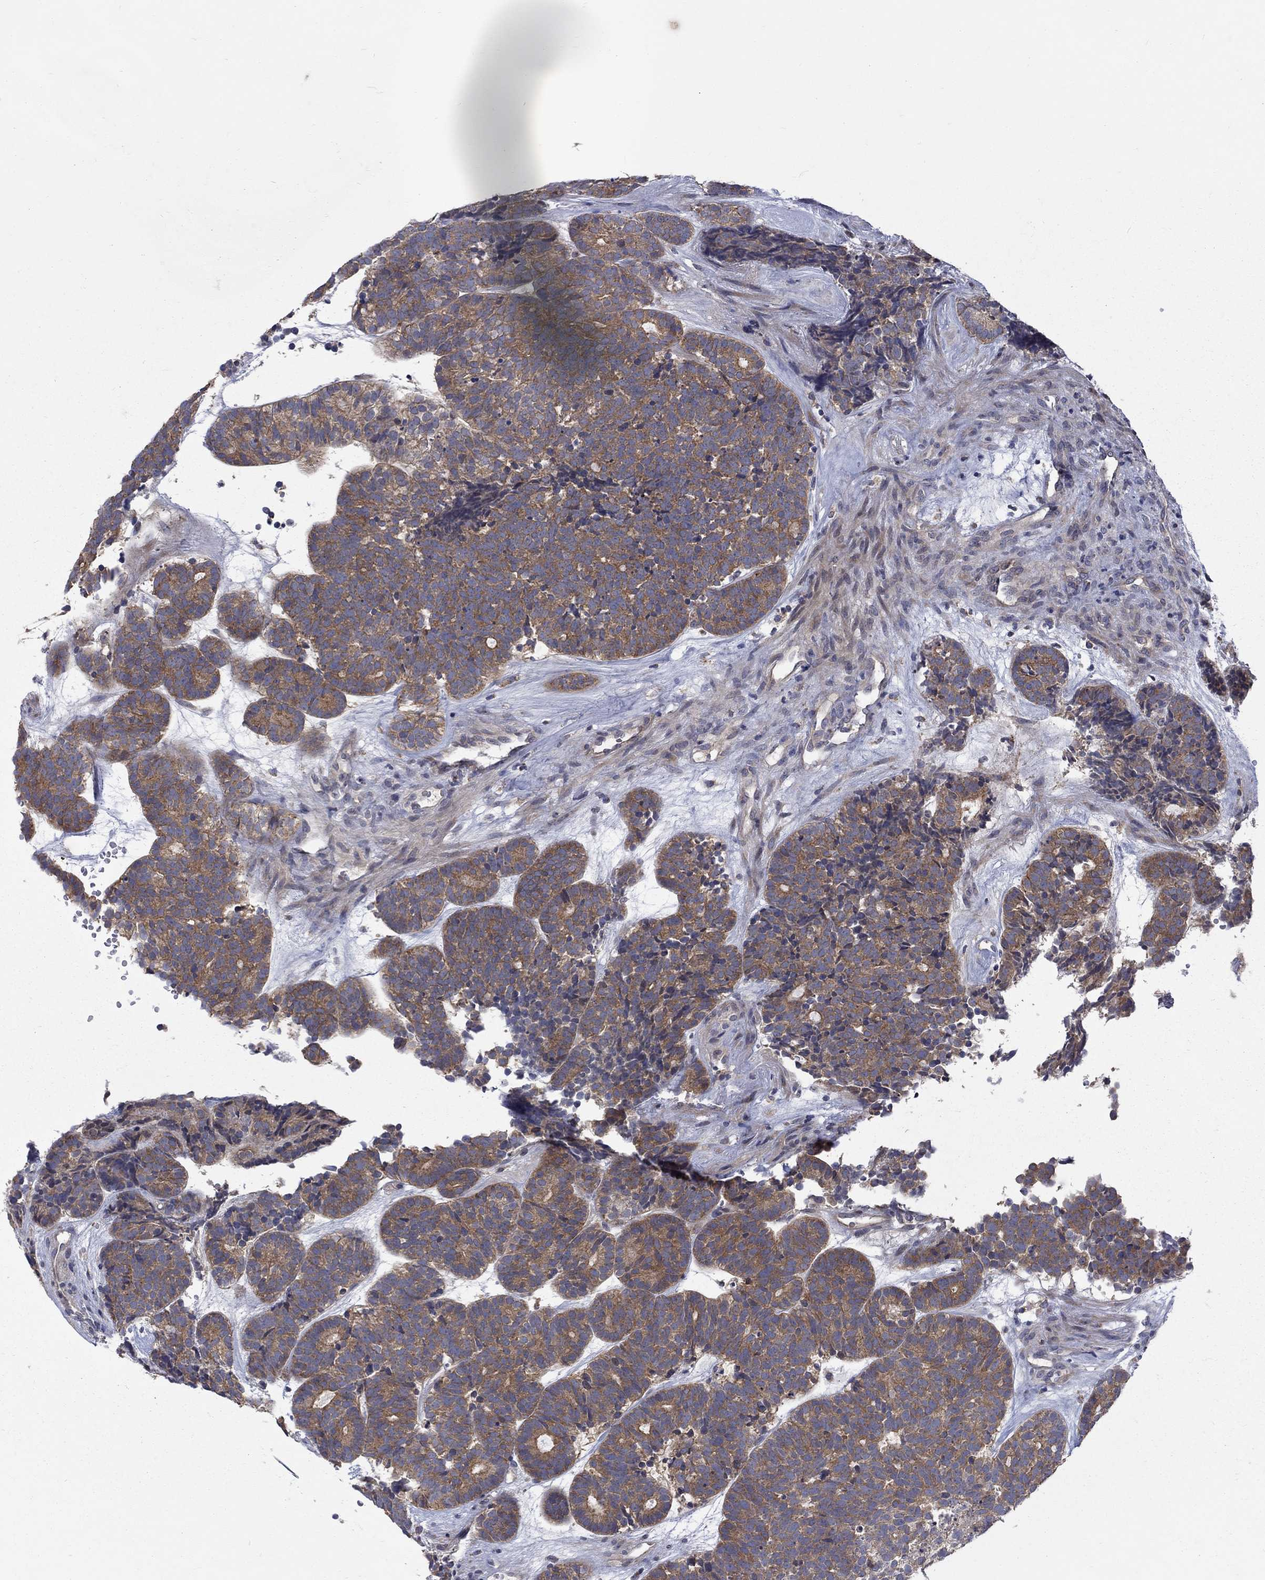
{"staining": {"intensity": "weak", "quantity": "25%-75%", "location": "cytoplasmic/membranous"}, "tissue": "head and neck cancer", "cell_type": "Tumor cells", "image_type": "cancer", "snomed": [{"axis": "morphology", "description": "Adenocarcinoma, NOS"}, {"axis": "topography", "description": "Head-Neck"}], "caption": "An immunohistochemistry (IHC) image of tumor tissue is shown. Protein staining in brown highlights weak cytoplasmic/membranous positivity in adenocarcinoma (head and neck) within tumor cells.", "gene": "SH2B1", "patient": {"sex": "female", "age": 81}}